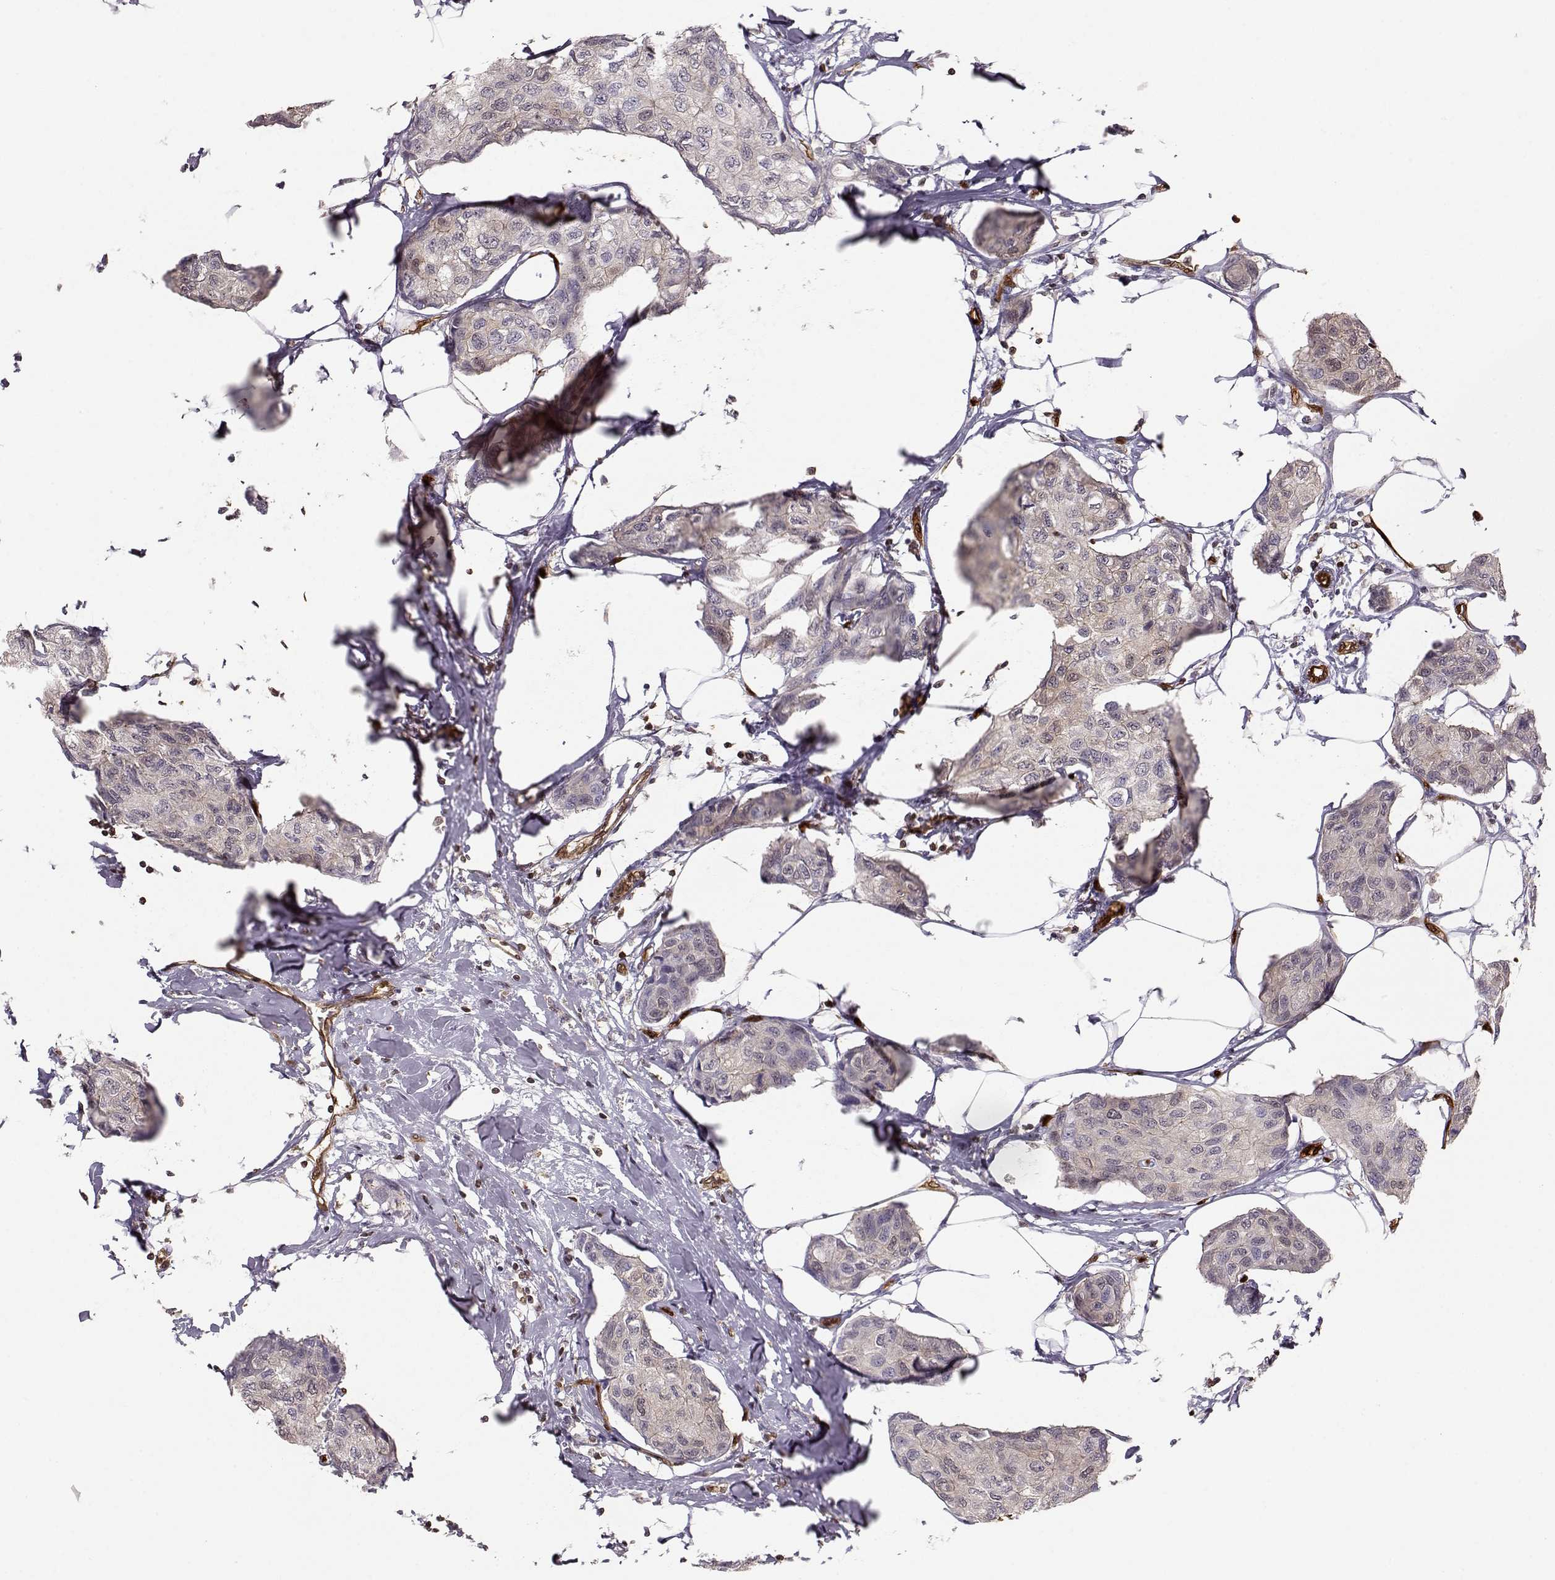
{"staining": {"intensity": "negative", "quantity": "none", "location": "none"}, "tissue": "breast cancer", "cell_type": "Tumor cells", "image_type": "cancer", "snomed": [{"axis": "morphology", "description": "Duct carcinoma"}, {"axis": "topography", "description": "Breast"}], "caption": "IHC image of neoplastic tissue: human breast cancer (infiltrating ductal carcinoma) stained with DAB exhibits no significant protein positivity in tumor cells.", "gene": "PNP", "patient": {"sex": "female", "age": 80}}